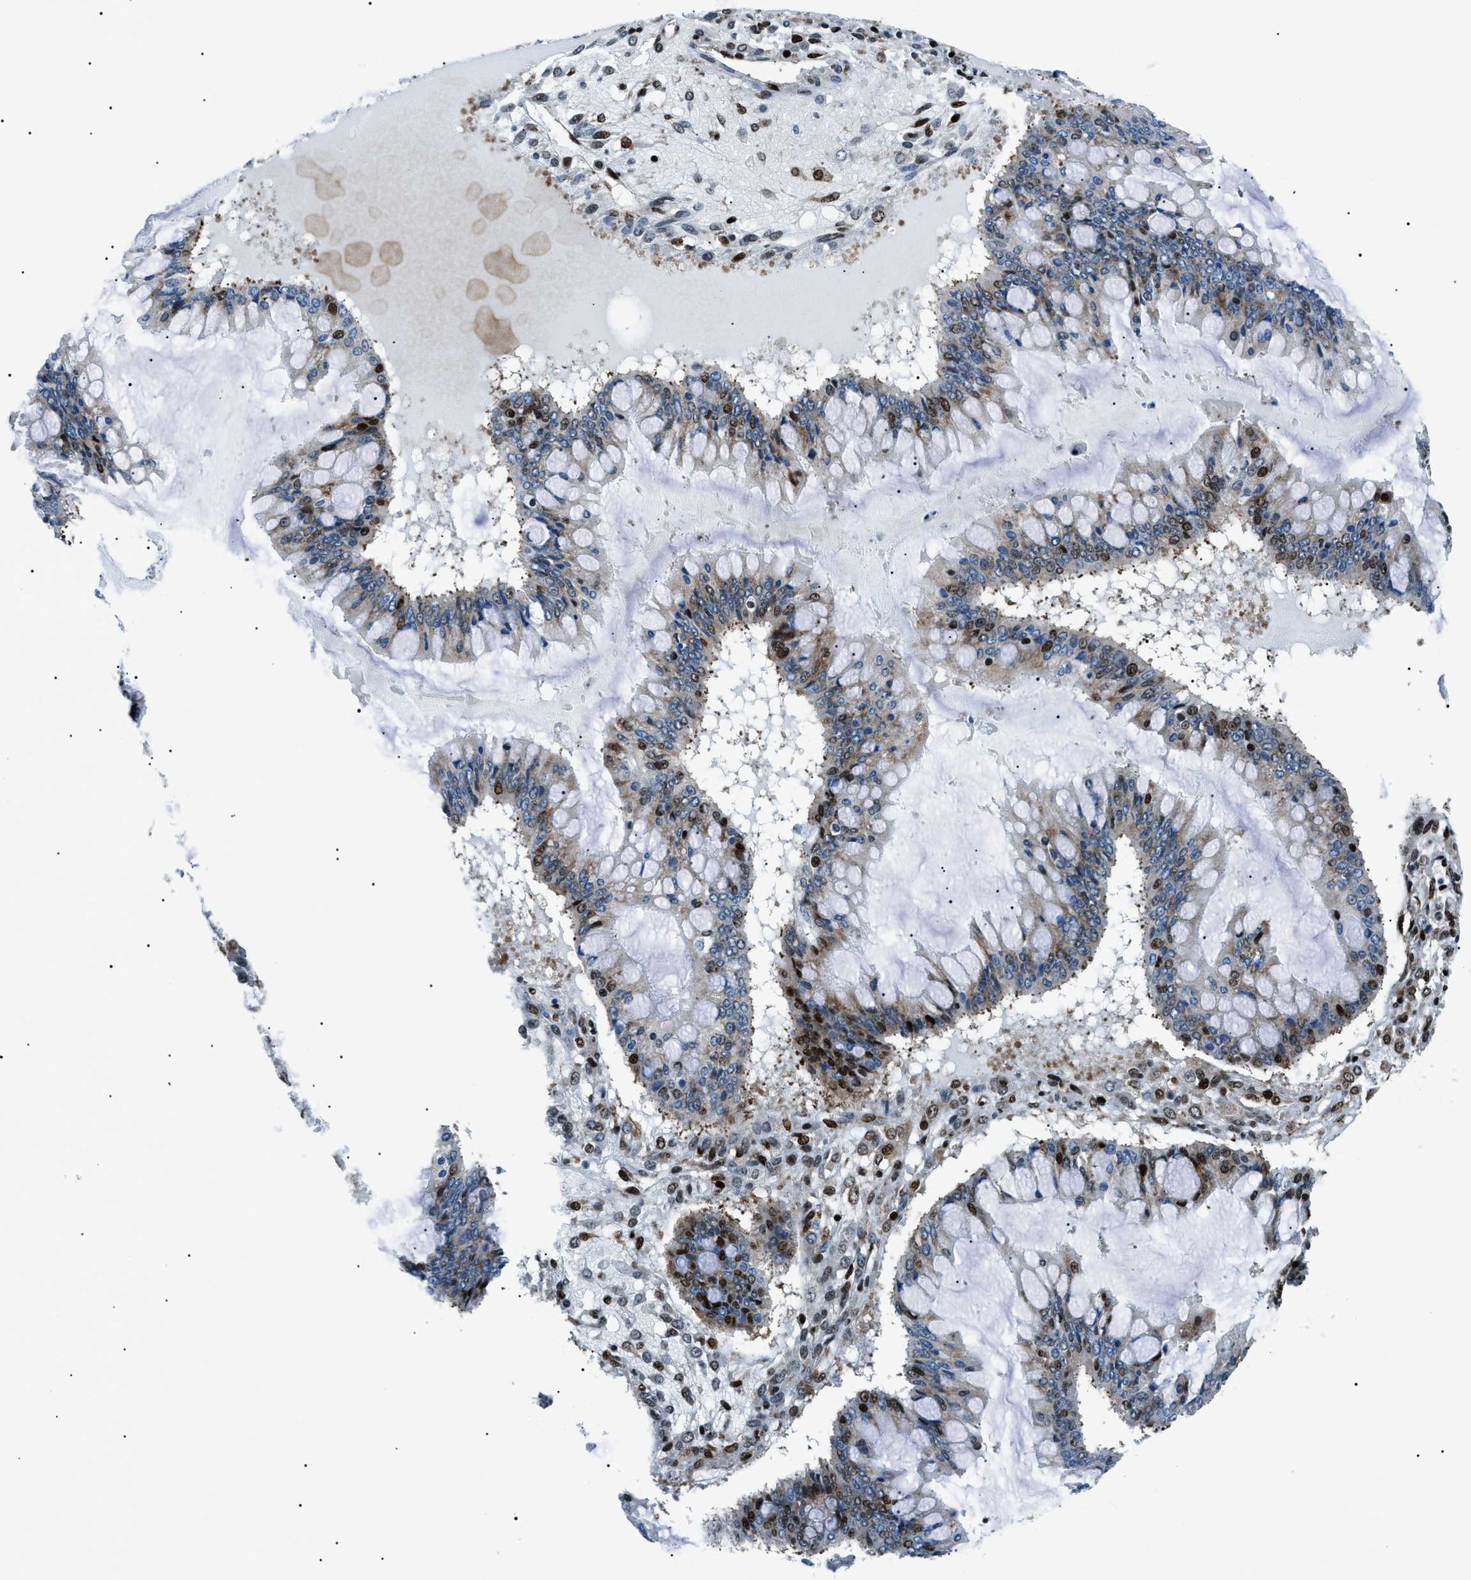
{"staining": {"intensity": "strong", "quantity": "<25%", "location": "nuclear"}, "tissue": "ovarian cancer", "cell_type": "Tumor cells", "image_type": "cancer", "snomed": [{"axis": "morphology", "description": "Cystadenocarcinoma, mucinous, NOS"}, {"axis": "topography", "description": "Ovary"}], "caption": "Immunohistochemistry histopathology image of human mucinous cystadenocarcinoma (ovarian) stained for a protein (brown), which demonstrates medium levels of strong nuclear positivity in about <25% of tumor cells.", "gene": "HNRNPK", "patient": {"sex": "female", "age": 73}}